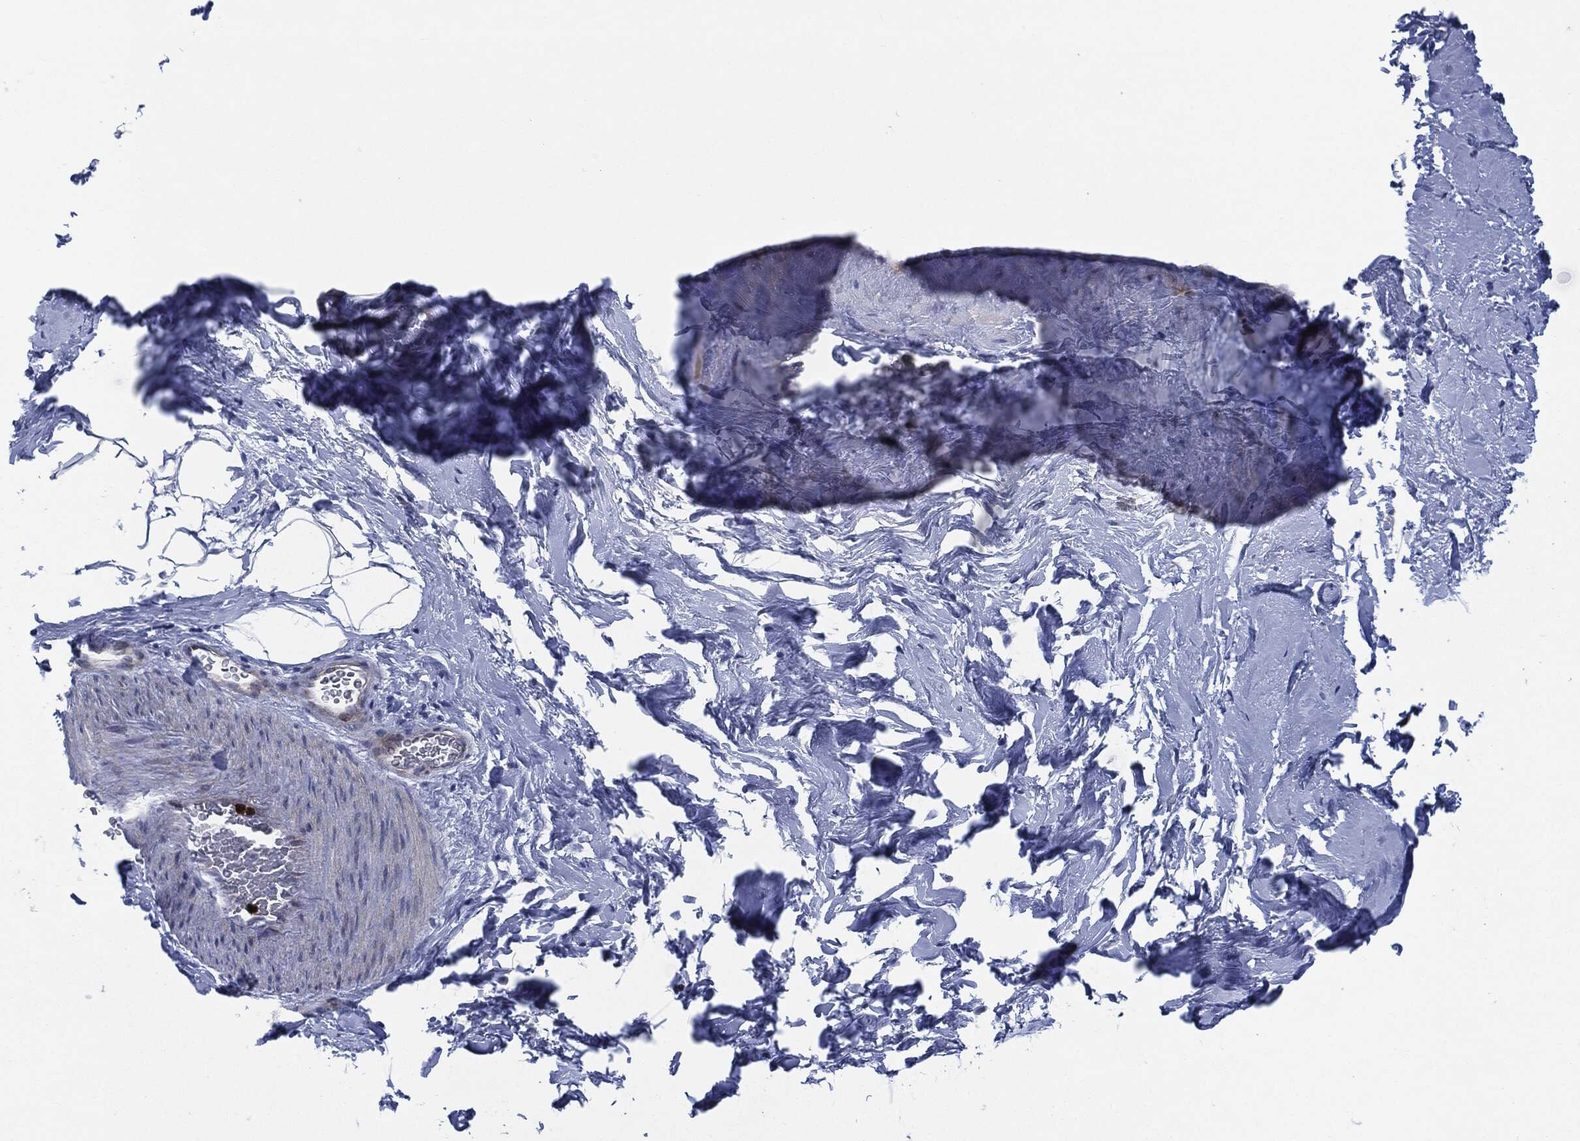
{"staining": {"intensity": "negative", "quantity": "none", "location": "none"}, "tissue": "adipose tissue", "cell_type": "Adipocytes", "image_type": "normal", "snomed": [{"axis": "morphology", "description": "Normal tissue, NOS"}, {"axis": "topography", "description": "Soft tissue"}, {"axis": "topography", "description": "Vascular tissue"}], "caption": "This is an immunohistochemistry (IHC) micrograph of unremarkable adipose tissue. There is no staining in adipocytes.", "gene": "MPO", "patient": {"sex": "male", "age": 41}}